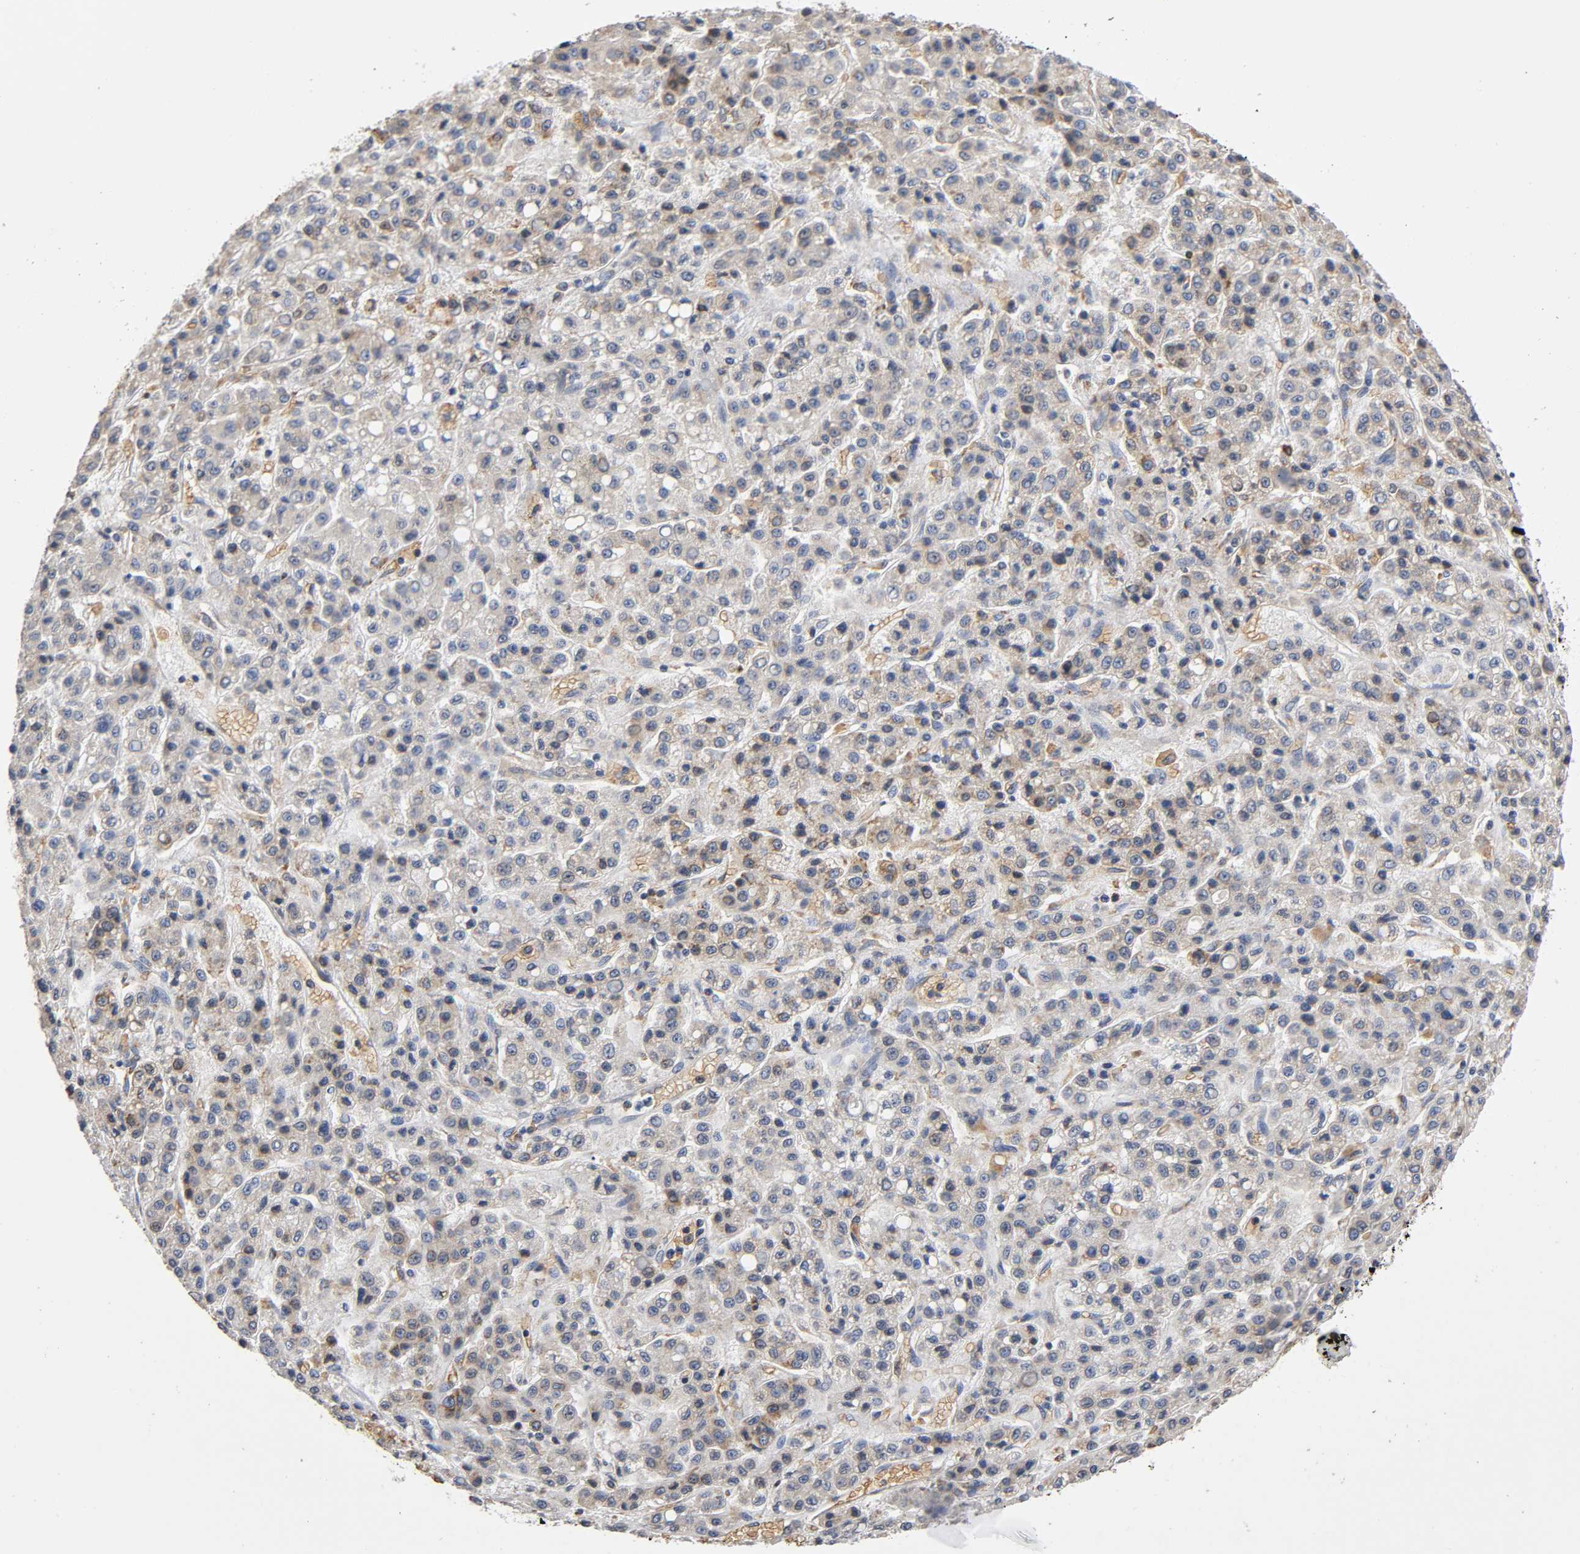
{"staining": {"intensity": "weak", "quantity": "25%-75%", "location": "cytoplasmic/membranous"}, "tissue": "liver cancer", "cell_type": "Tumor cells", "image_type": "cancer", "snomed": [{"axis": "morphology", "description": "Carcinoma, Hepatocellular, NOS"}, {"axis": "topography", "description": "Liver"}], "caption": "Protein staining shows weak cytoplasmic/membranous expression in approximately 25%-75% of tumor cells in liver hepatocellular carcinoma.", "gene": "UCKL1", "patient": {"sex": "male", "age": 70}}